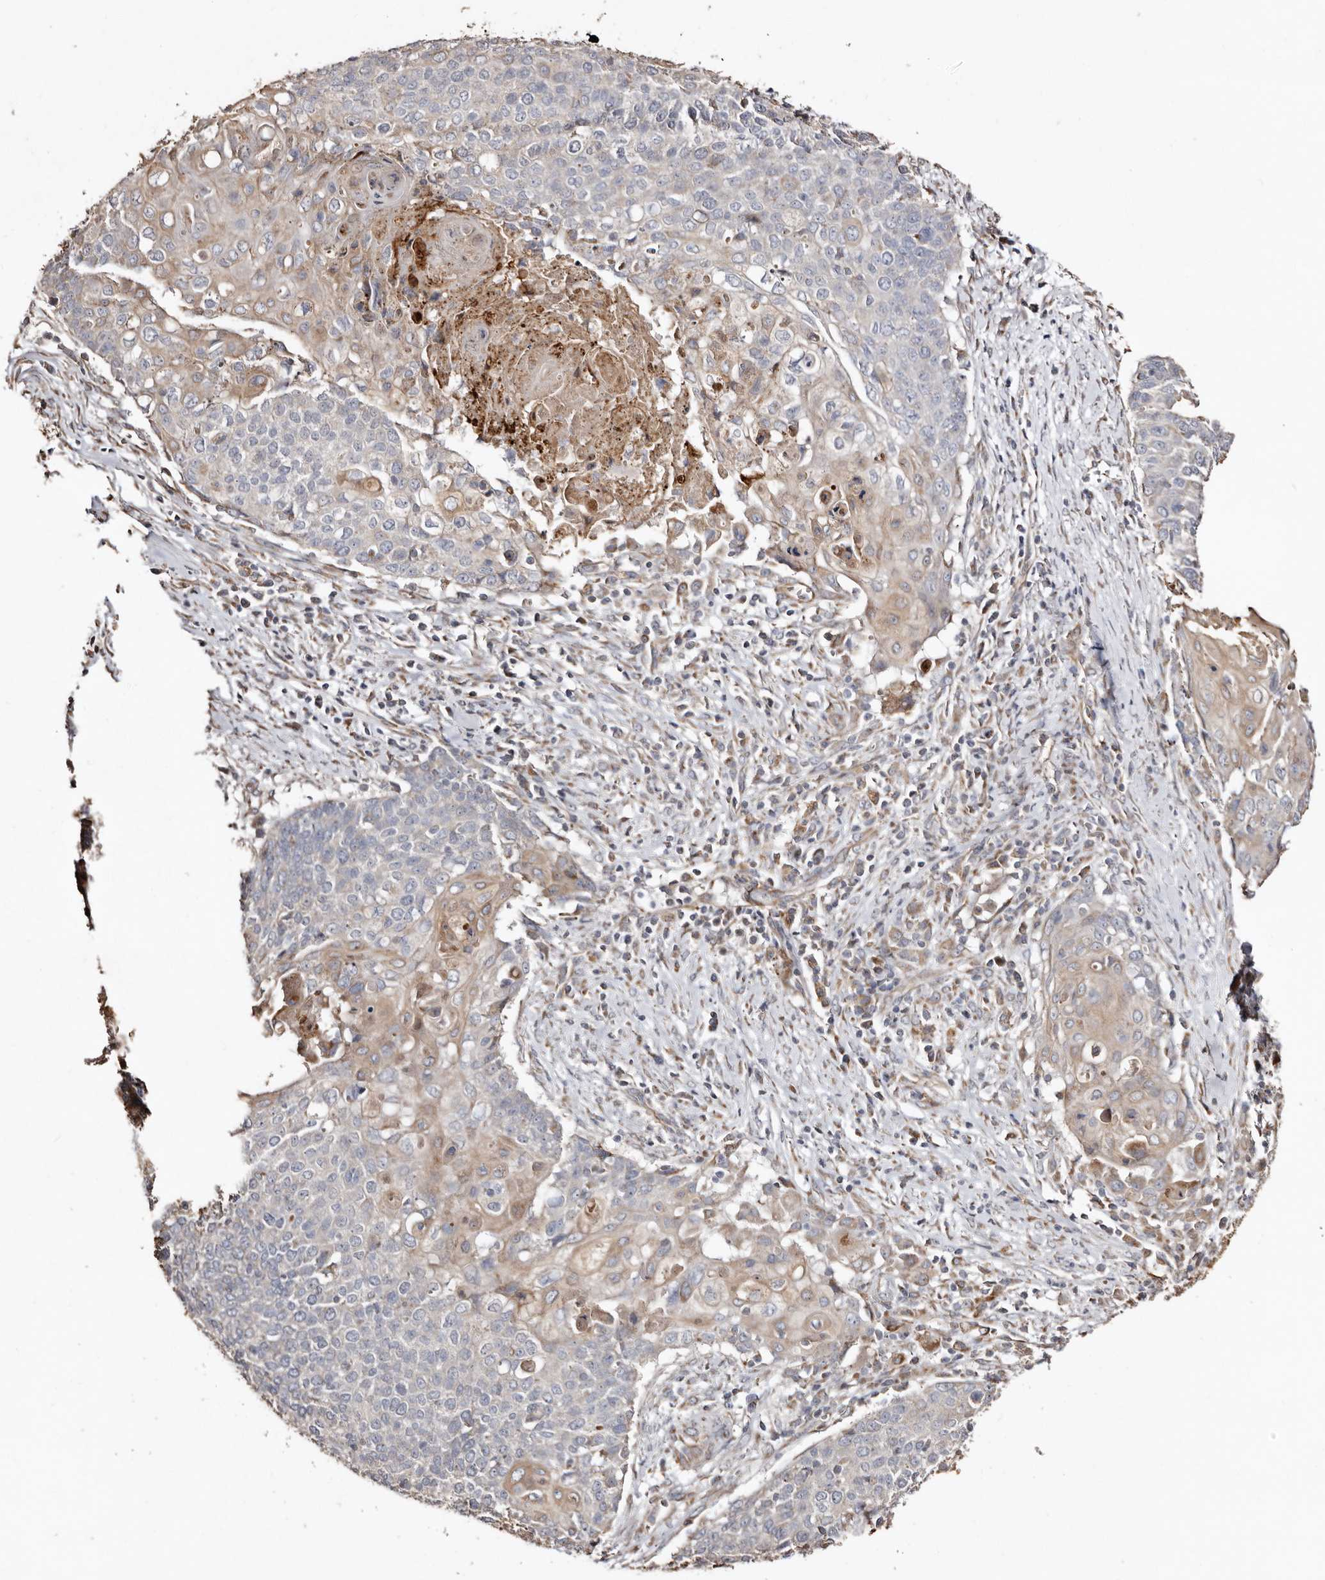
{"staining": {"intensity": "moderate", "quantity": "<25%", "location": "cytoplasmic/membranous"}, "tissue": "cervical cancer", "cell_type": "Tumor cells", "image_type": "cancer", "snomed": [{"axis": "morphology", "description": "Squamous cell carcinoma, NOS"}, {"axis": "topography", "description": "Cervix"}], "caption": "This is an image of immunohistochemistry staining of squamous cell carcinoma (cervical), which shows moderate staining in the cytoplasmic/membranous of tumor cells.", "gene": "MACC1", "patient": {"sex": "female", "age": 39}}